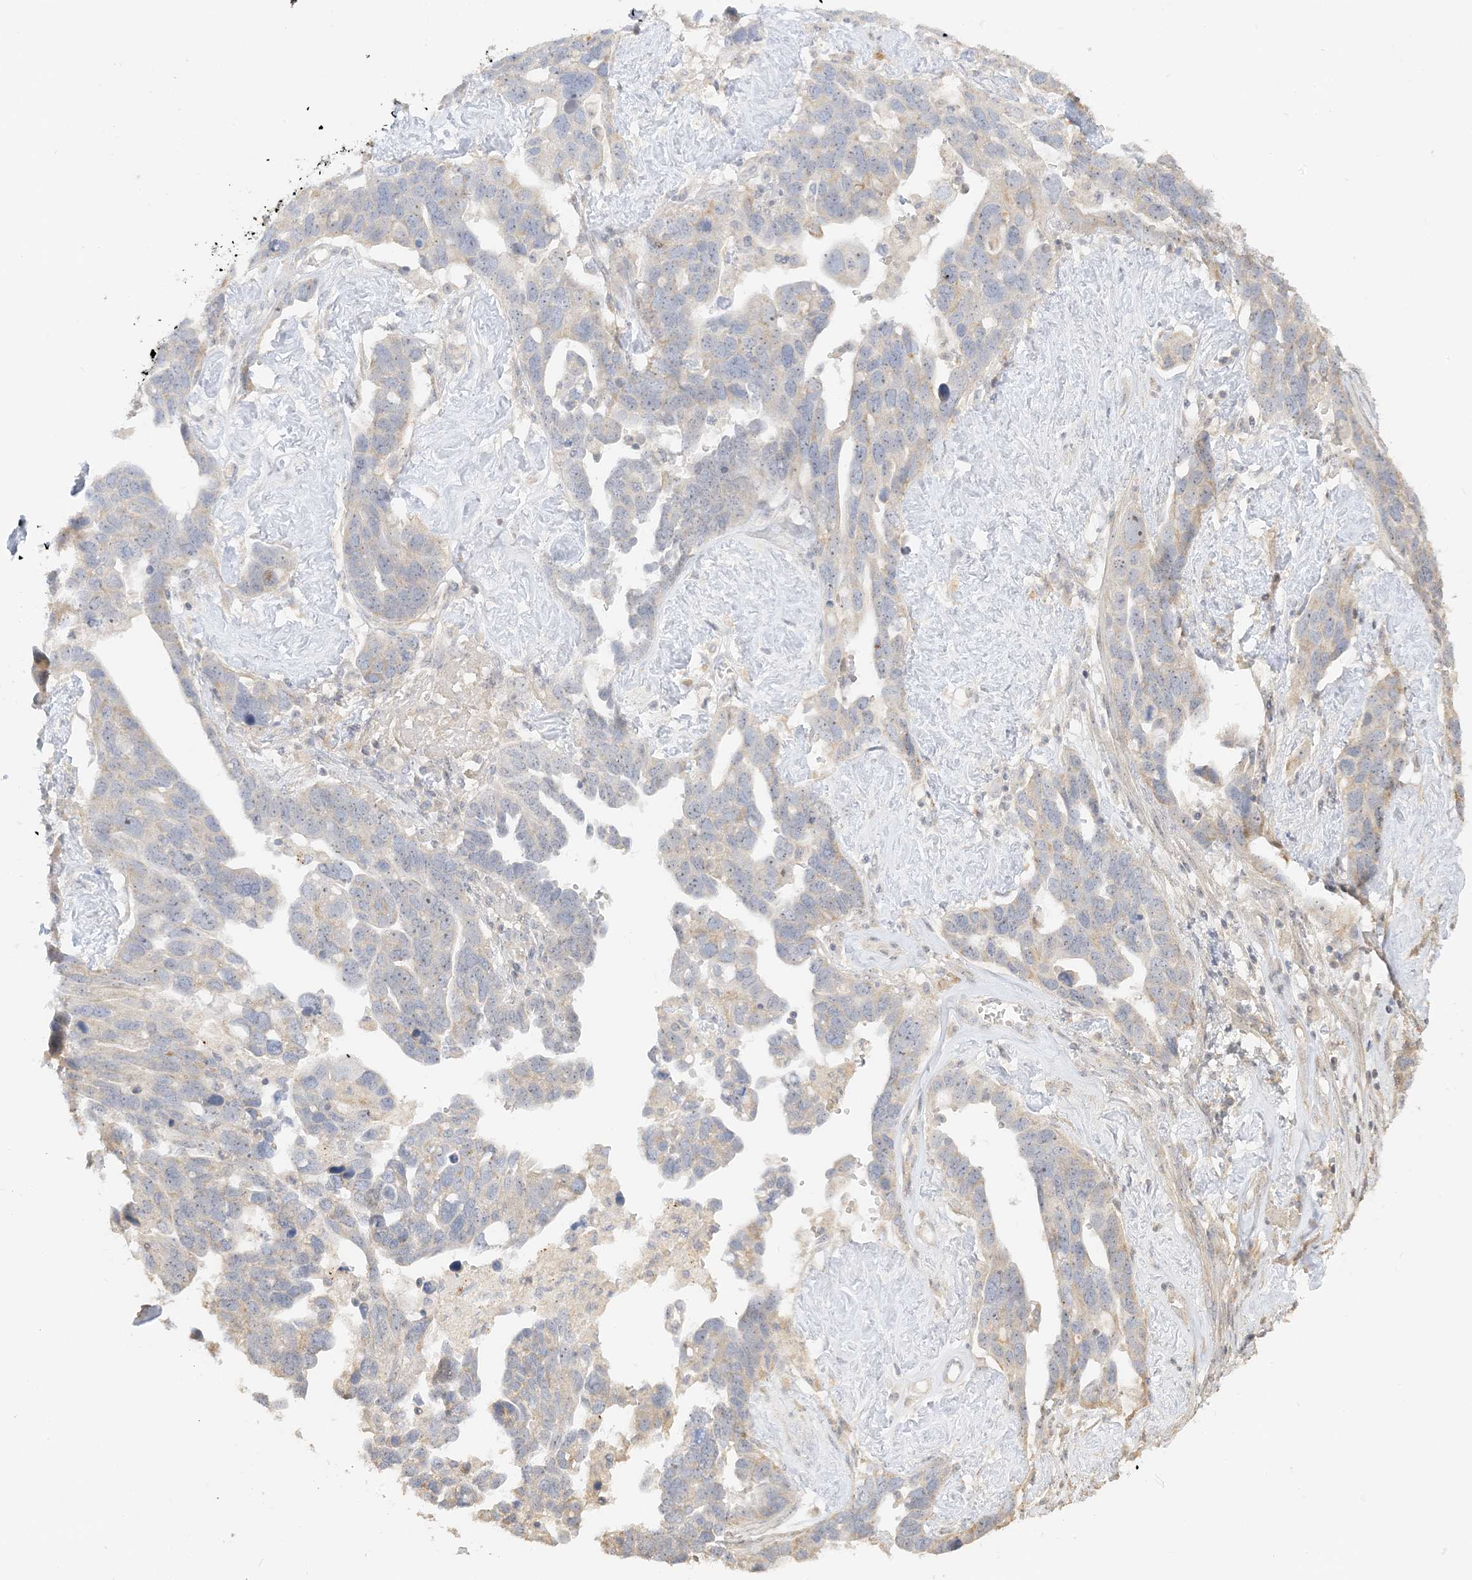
{"staining": {"intensity": "negative", "quantity": "none", "location": "none"}, "tissue": "ovarian cancer", "cell_type": "Tumor cells", "image_type": "cancer", "snomed": [{"axis": "morphology", "description": "Cystadenocarcinoma, serous, NOS"}, {"axis": "topography", "description": "Ovary"}], "caption": "A histopathology image of human serous cystadenocarcinoma (ovarian) is negative for staining in tumor cells.", "gene": "ETAA1", "patient": {"sex": "female", "age": 54}}